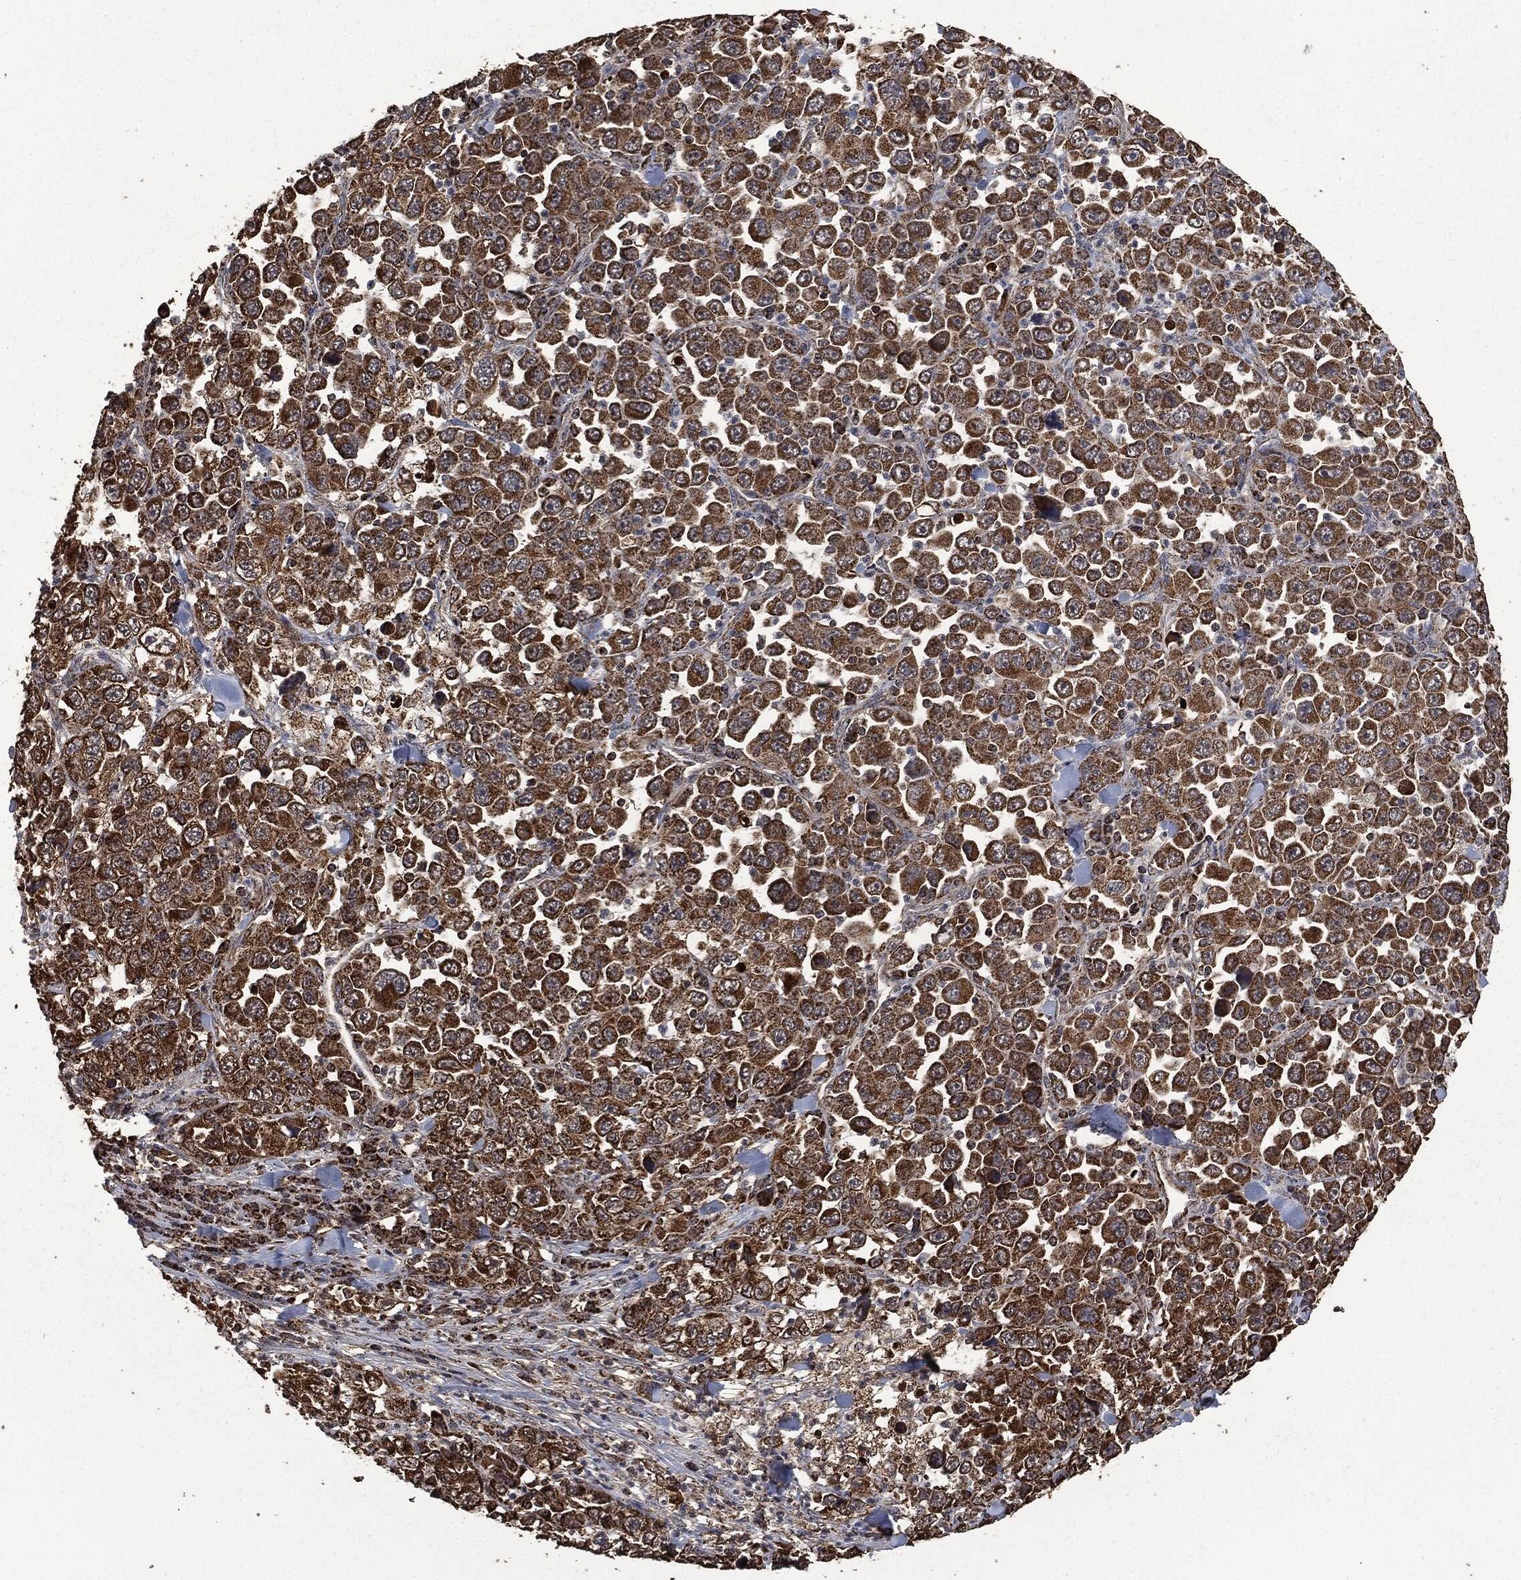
{"staining": {"intensity": "strong", "quantity": ">75%", "location": "cytoplasmic/membranous"}, "tissue": "stomach cancer", "cell_type": "Tumor cells", "image_type": "cancer", "snomed": [{"axis": "morphology", "description": "Normal tissue, NOS"}, {"axis": "morphology", "description": "Adenocarcinoma, NOS"}, {"axis": "topography", "description": "Stomach, upper"}, {"axis": "topography", "description": "Stomach"}], "caption": "Stomach adenocarcinoma tissue shows strong cytoplasmic/membranous staining in about >75% of tumor cells, visualized by immunohistochemistry. The staining was performed using DAB, with brown indicating positive protein expression. Nuclei are stained blue with hematoxylin.", "gene": "LIG3", "patient": {"sex": "male", "age": 59}}